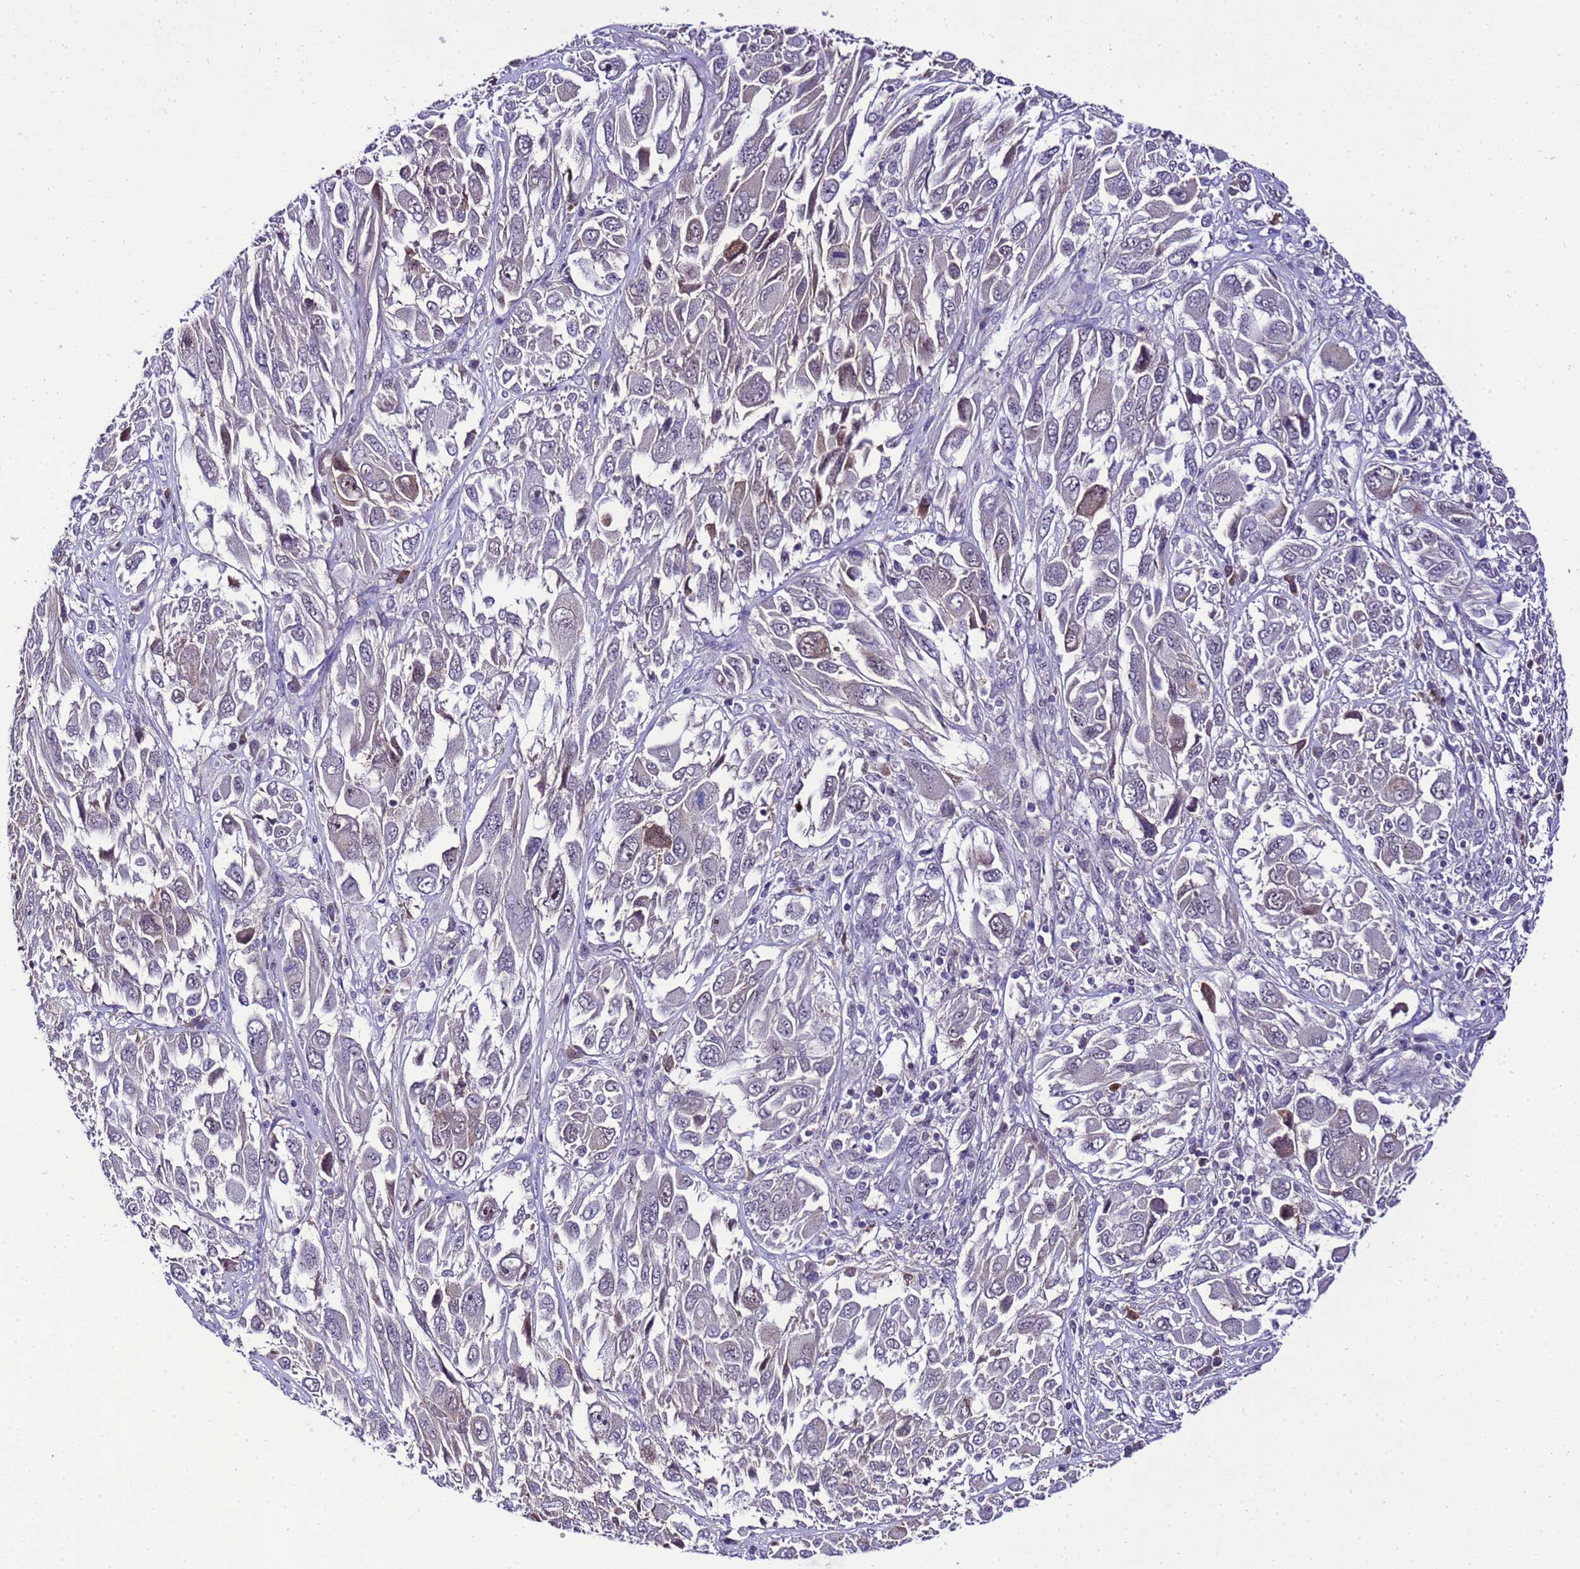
{"staining": {"intensity": "weak", "quantity": "<25%", "location": "cytoplasmic/membranous"}, "tissue": "melanoma", "cell_type": "Tumor cells", "image_type": "cancer", "snomed": [{"axis": "morphology", "description": "Malignant melanoma, NOS"}, {"axis": "topography", "description": "Skin"}], "caption": "Human malignant melanoma stained for a protein using immunohistochemistry (IHC) shows no expression in tumor cells.", "gene": "C19orf47", "patient": {"sex": "female", "age": 91}}